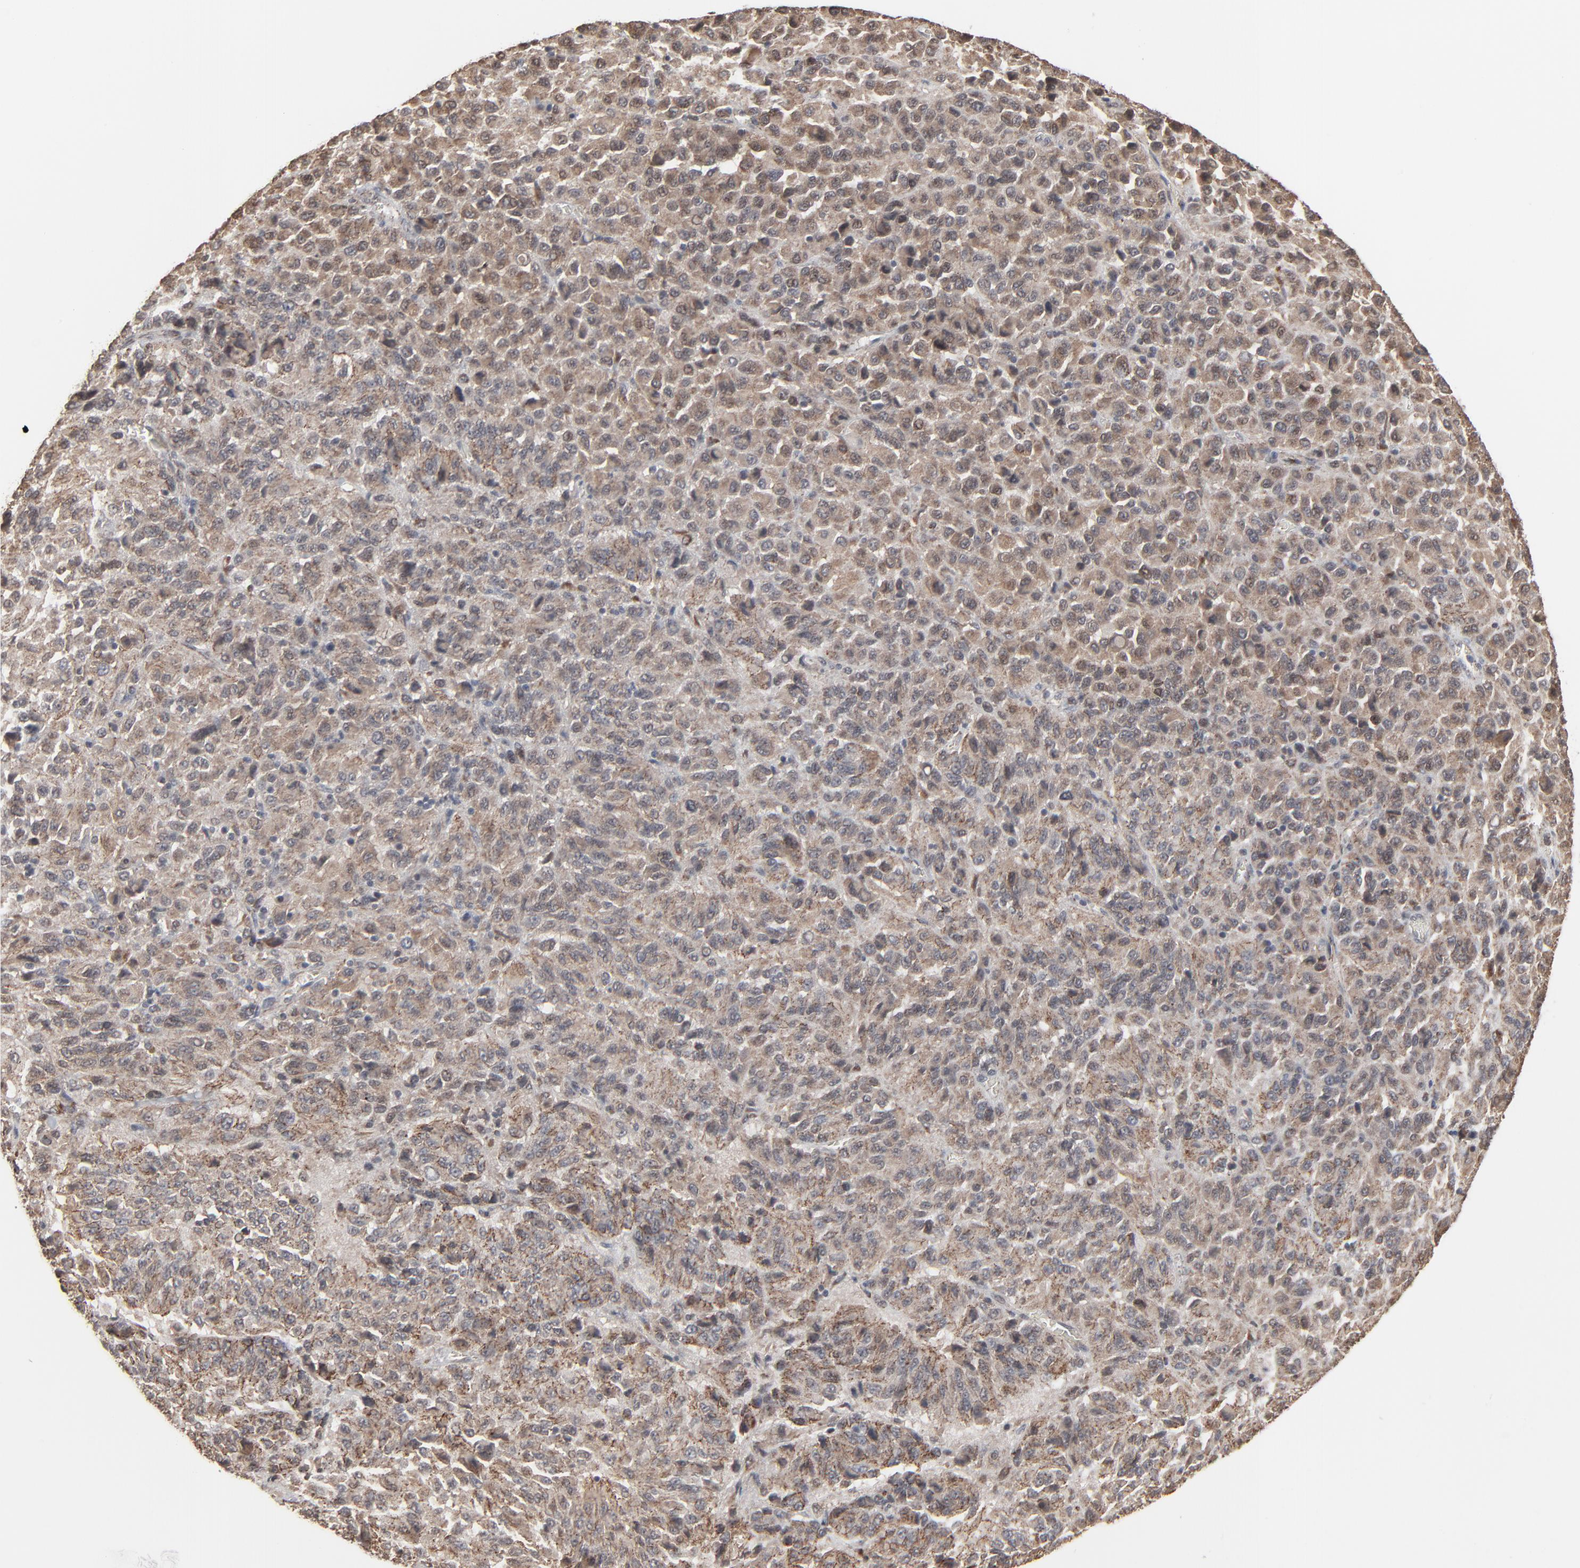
{"staining": {"intensity": "moderate", "quantity": ">75%", "location": "cytoplasmic/membranous"}, "tissue": "melanoma", "cell_type": "Tumor cells", "image_type": "cancer", "snomed": [{"axis": "morphology", "description": "Malignant melanoma, Metastatic site"}, {"axis": "topography", "description": "Lung"}], "caption": "A high-resolution histopathology image shows IHC staining of melanoma, which displays moderate cytoplasmic/membranous staining in about >75% of tumor cells.", "gene": "CTNND1", "patient": {"sex": "male", "age": 64}}